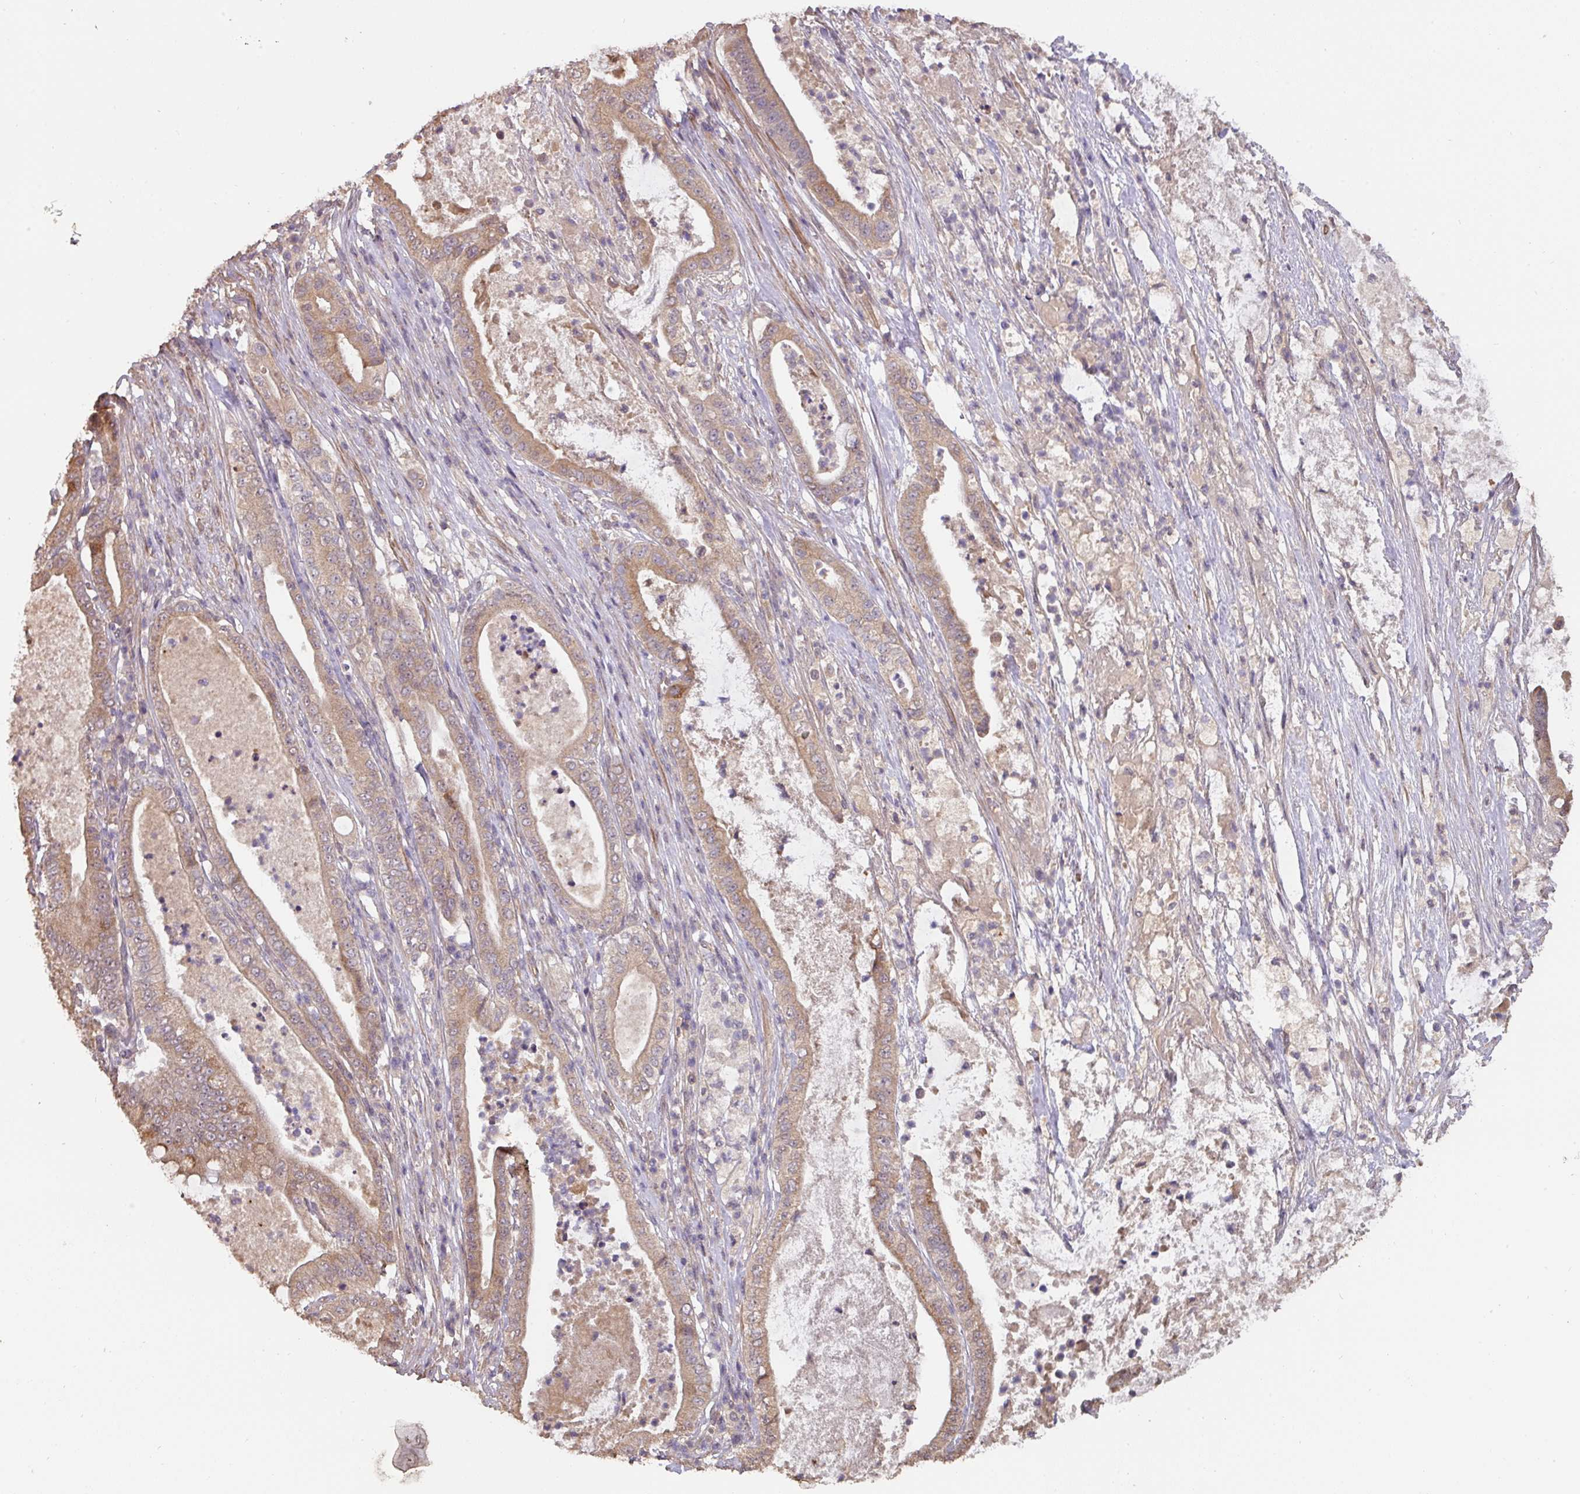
{"staining": {"intensity": "moderate", "quantity": ">75%", "location": "cytoplasmic/membranous"}, "tissue": "pancreatic cancer", "cell_type": "Tumor cells", "image_type": "cancer", "snomed": [{"axis": "morphology", "description": "Adenocarcinoma, NOS"}, {"axis": "topography", "description": "Pancreas"}], "caption": "This image exhibits immunohistochemistry staining of pancreatic adenocarcinoma, with medium moderate cytoplasmic/membranous staining in about >75% of tumor cells.", "gene": "ACVR2B", "patient": {"sex": "male", "age": 71}}